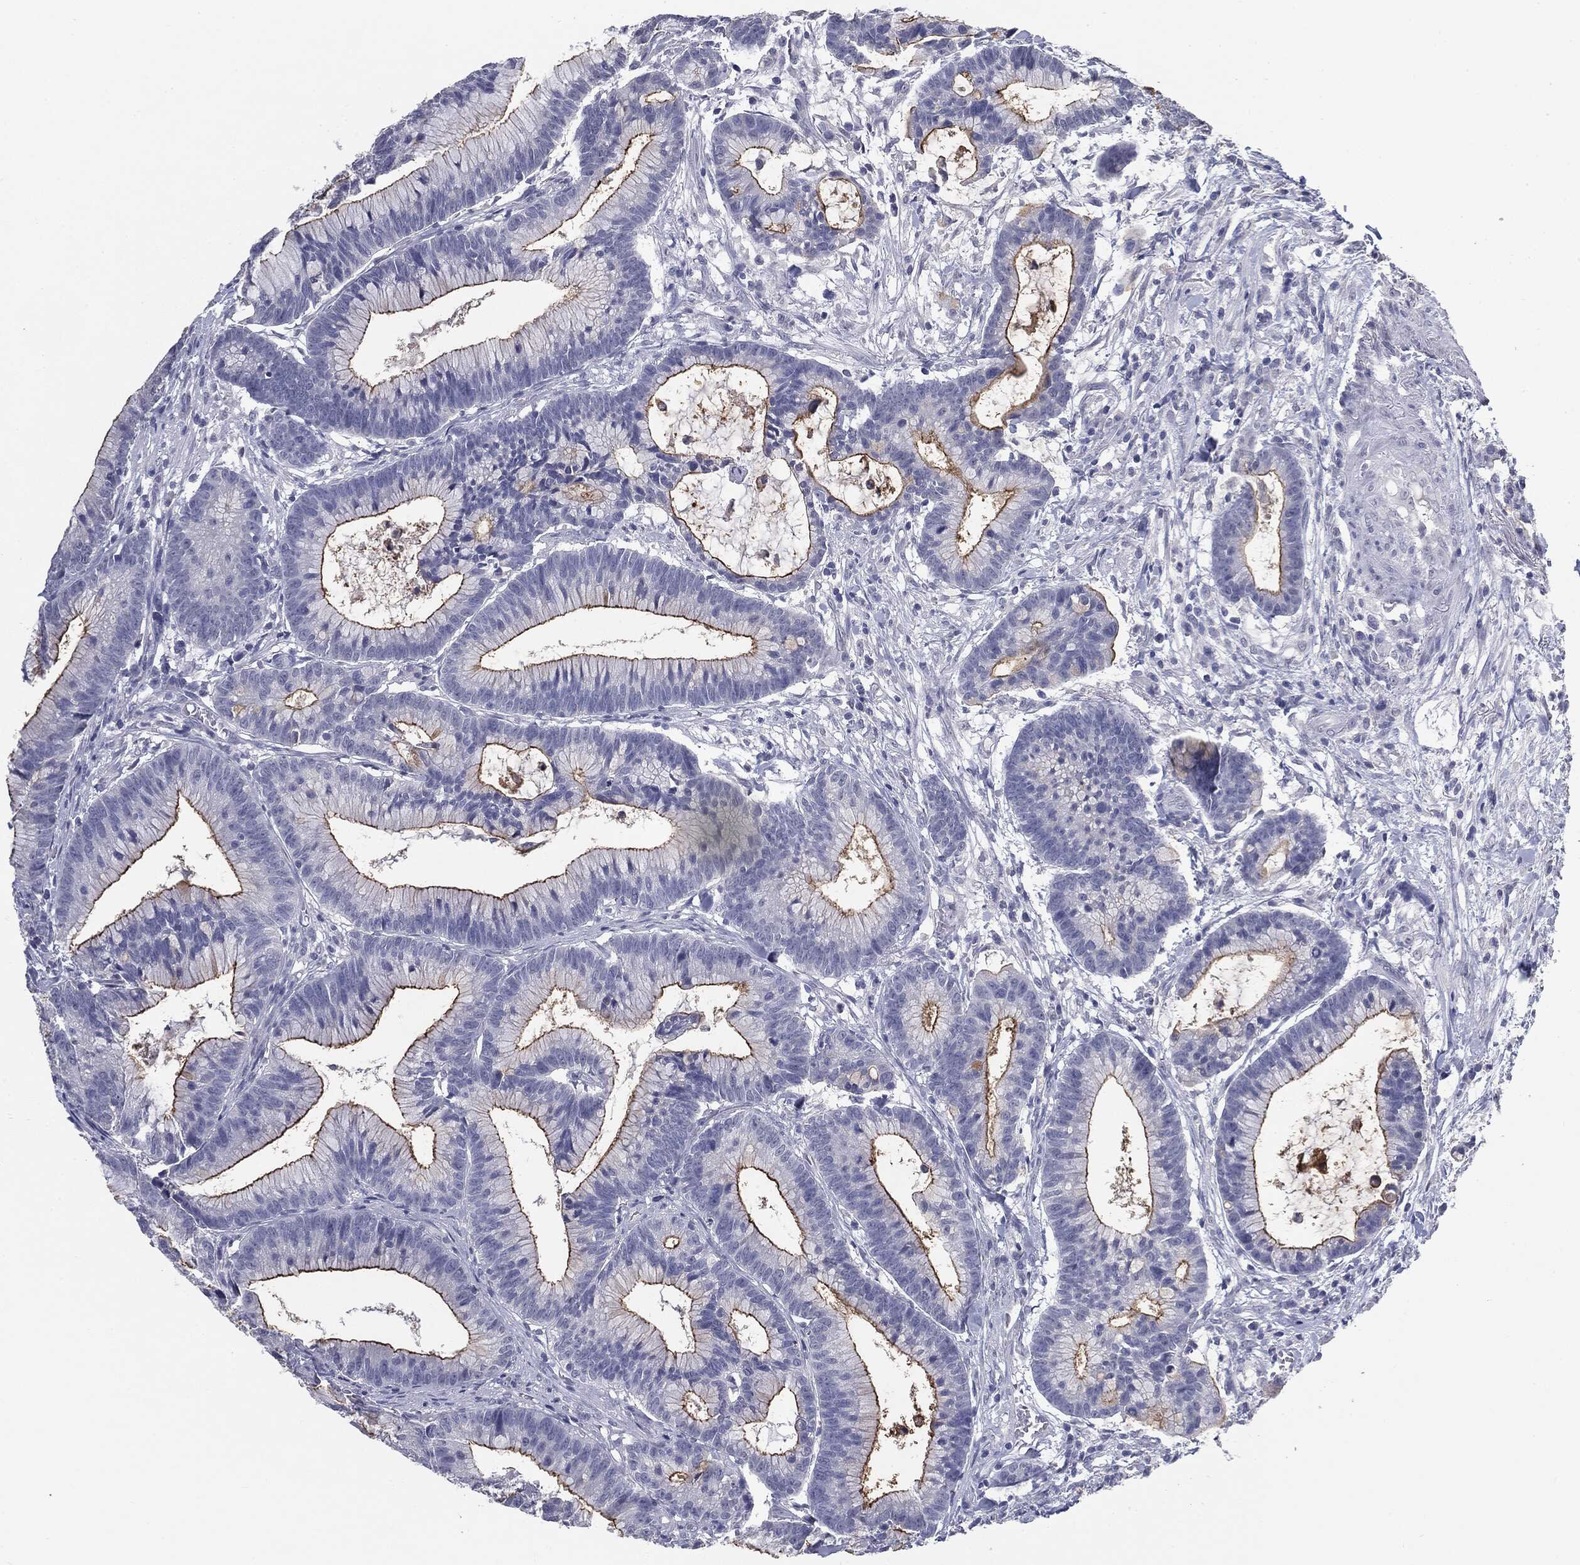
{"staining": {"intensity": "strong", "quantity": "<25%", "location": "cytoplasmic/membranous"}, "tissue": "colorectal cancer", "cell_type": "Tumor cells", "image_type": "cancer", "snomed": [{"axis": "morphology", "description": "Adenocarcinoma, NOS"}, {"axis": "topography", "description": "Colon"}], "caption": "Brown immunohistochemical staining in human colorectal cancer (adenocarcinoma) exhibits strong cytoplasmic/membranous positivity in approximately <25% of tumor cells.", "gene": "MUC1", "patient": {"sex": "female", "age": 78}}